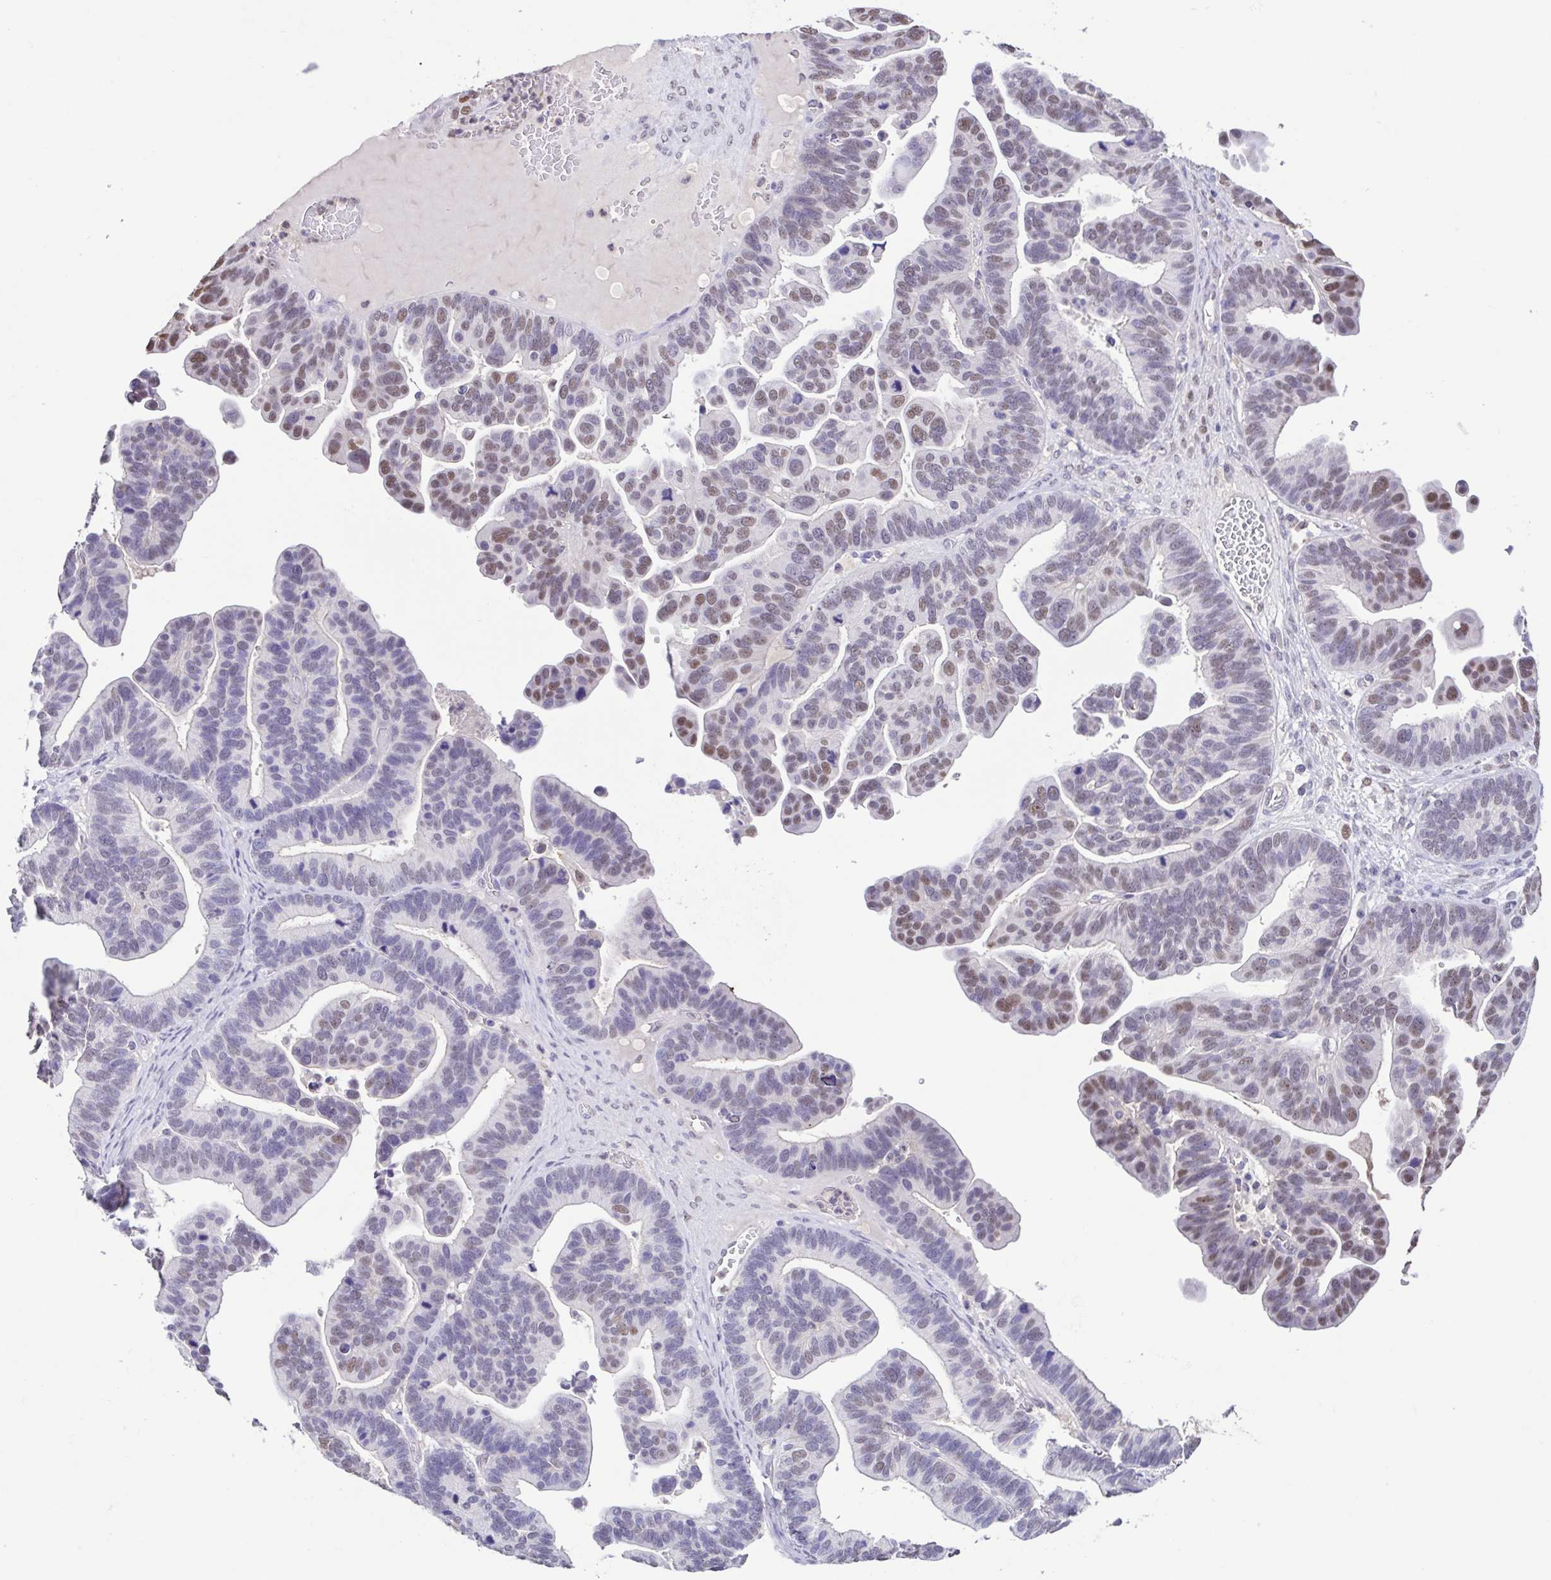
{"staining": {"intensity": "moderate", "quantity": "<25%", "location": "nuclear"}, "tissue": "ovarian cancer", "cell_type": "Tumor cells", "image_type": "cancer", "snomed": [{"axis": "morphology", "description": "Cystadenocarcinoma, serous, NOS"}, {"axis": "topography", "description": "Ovary"}], "caption": "Immunohistochemistry image of neoplastic tissue: ovarian cancer (serous cystadenocarcinoma) stained using immunohistochemistry (IHC) exhibits low levels of moderate protein expression localized specifically in the nuclear of tumor cells, appearing as a nuclear brown color.", "gene": "ACTRT3", "patient": {"sex": "female", "age": 56}}